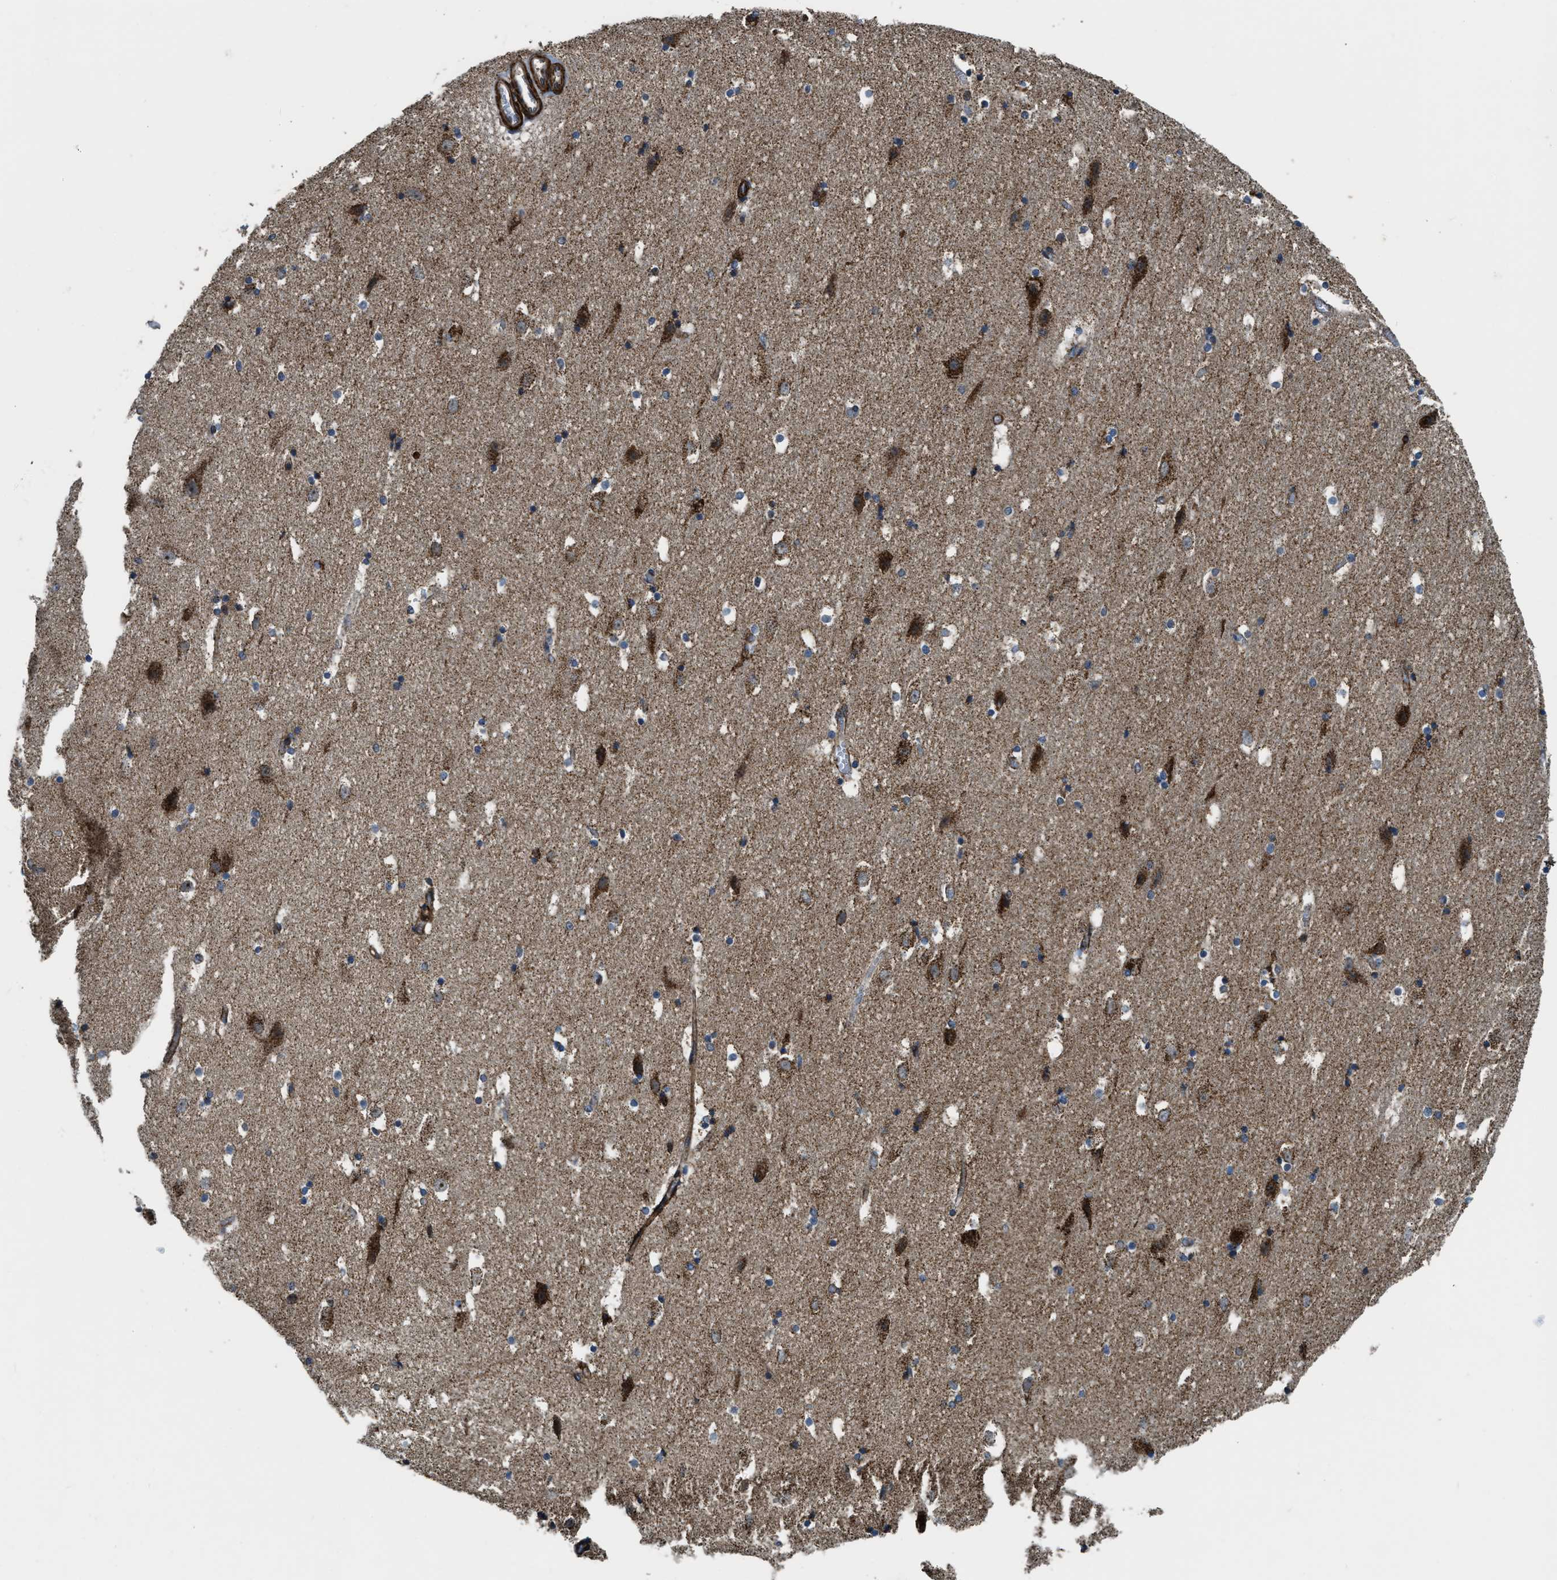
{"staining": {"intensity": "moderate", "quantity": "<25%", "location": "cytoplasmic/membranous"}, "tissue": "hippocampus", "cell_type": "Glial cells", "image_type": "normal", "snomed": [{"axis": "morphology", "description": "Normal tissue, NOS"}, {"axis": "topography", "description": "Hippocampus"}], "caption": "Moderate cytoplasmic/membranous protein staining is seen in about <25% of glial cells in hippocampus. Nuclei are stained in blue.", "gene": "GSDME", "patient": {"sex": "male", "age": 45}}